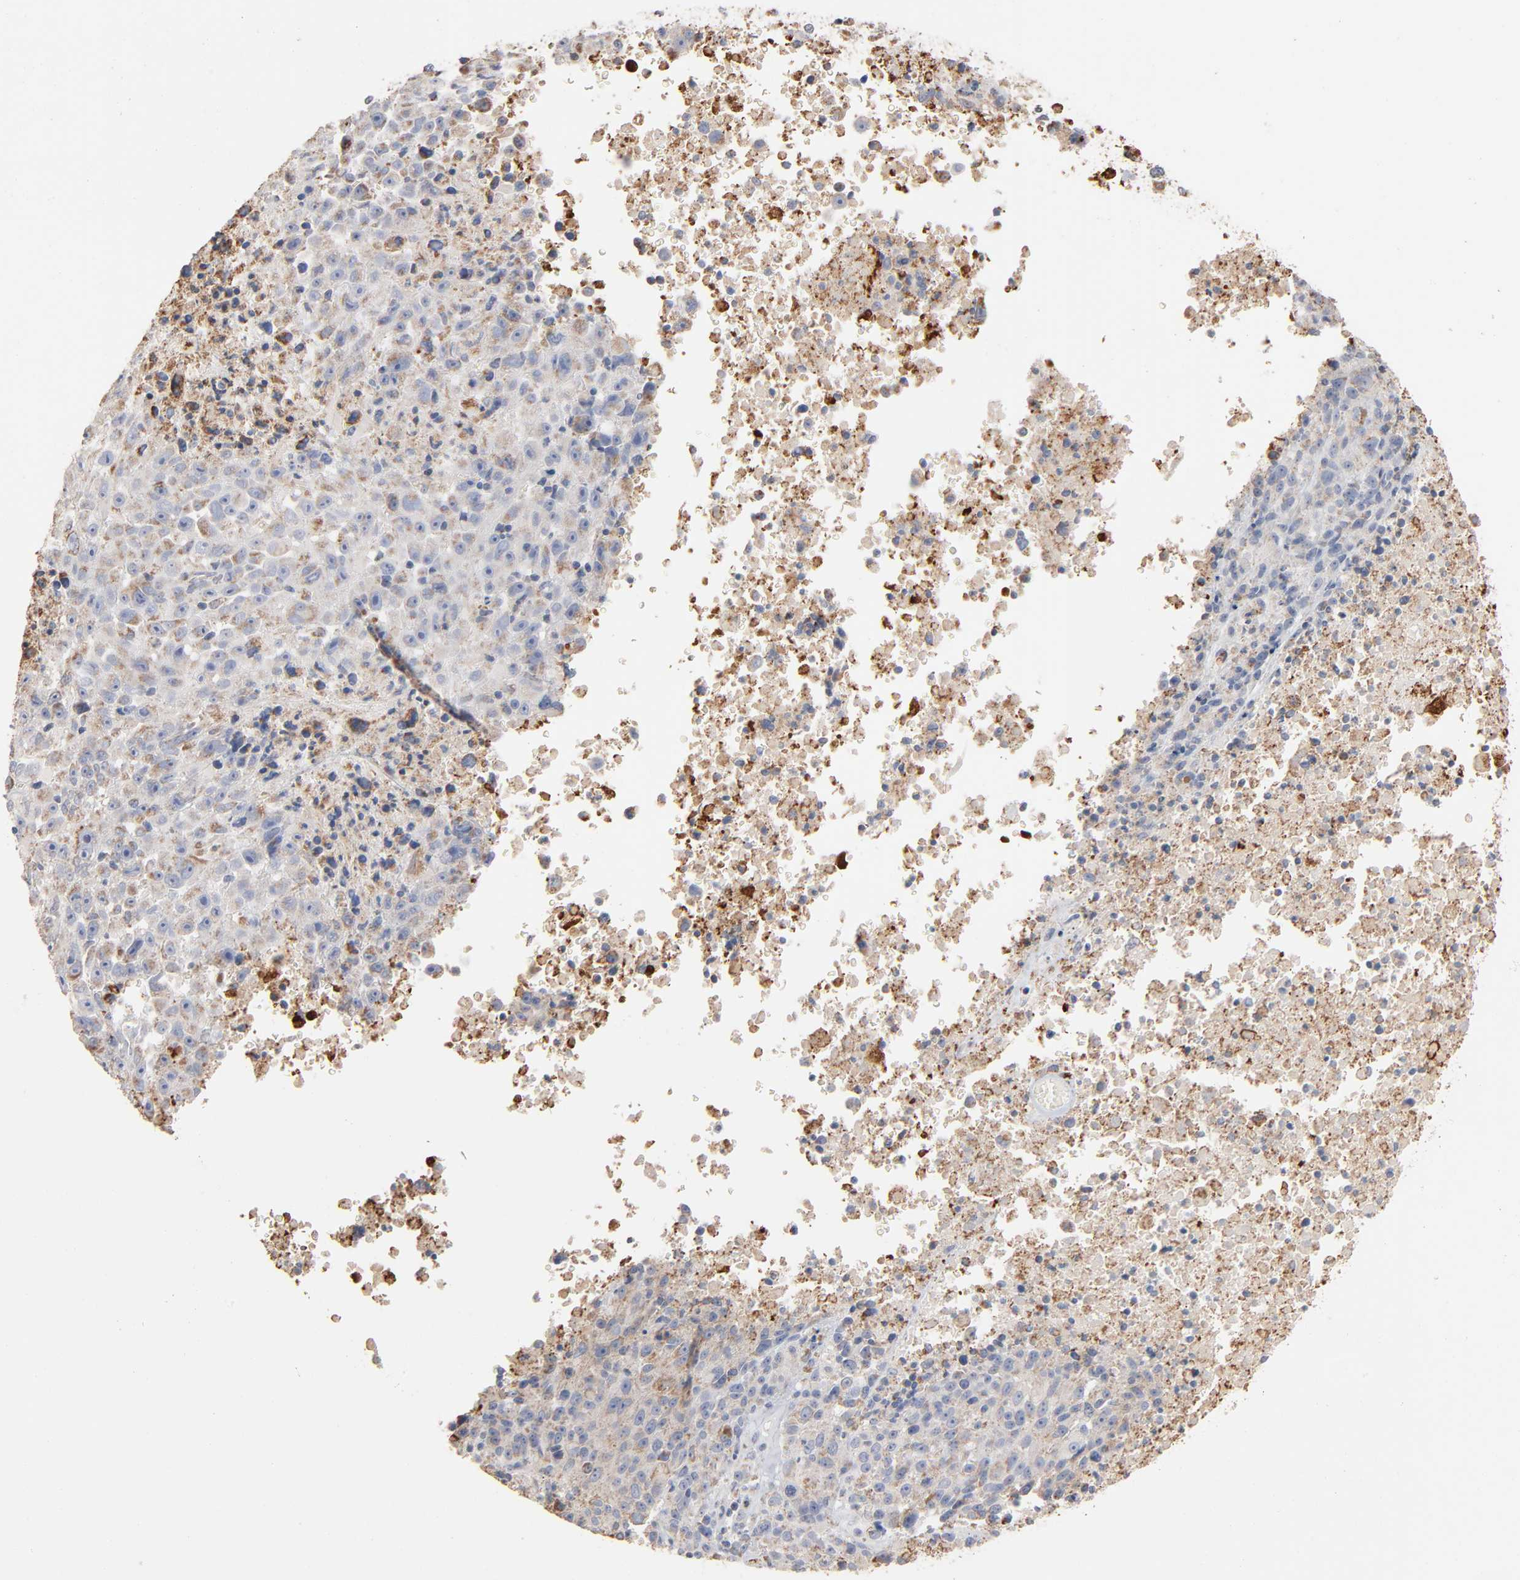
{"staining": {"intensity": "weak", "quantity": "25%-75%", "location": "cytoplasmic/membranous"}, "tissue": "melanoma", "cell_type": "Tumor cells", "image_type": "cancer", "snomed": [{"axis": "morphology", "description": "Malignant melanoma, Metastatic site"}, {"axis": "topography", "description": "Cerebral cortex"}], "caption": "This photomicrograph demonstrates immunohistochemistry staining of human melanoma, with low weak cytoplasmic/membranous expression in about 25%-75% of tumor cells.", "gene": "UQCRC1", "patient": {"sex": "female", "age": 52}}